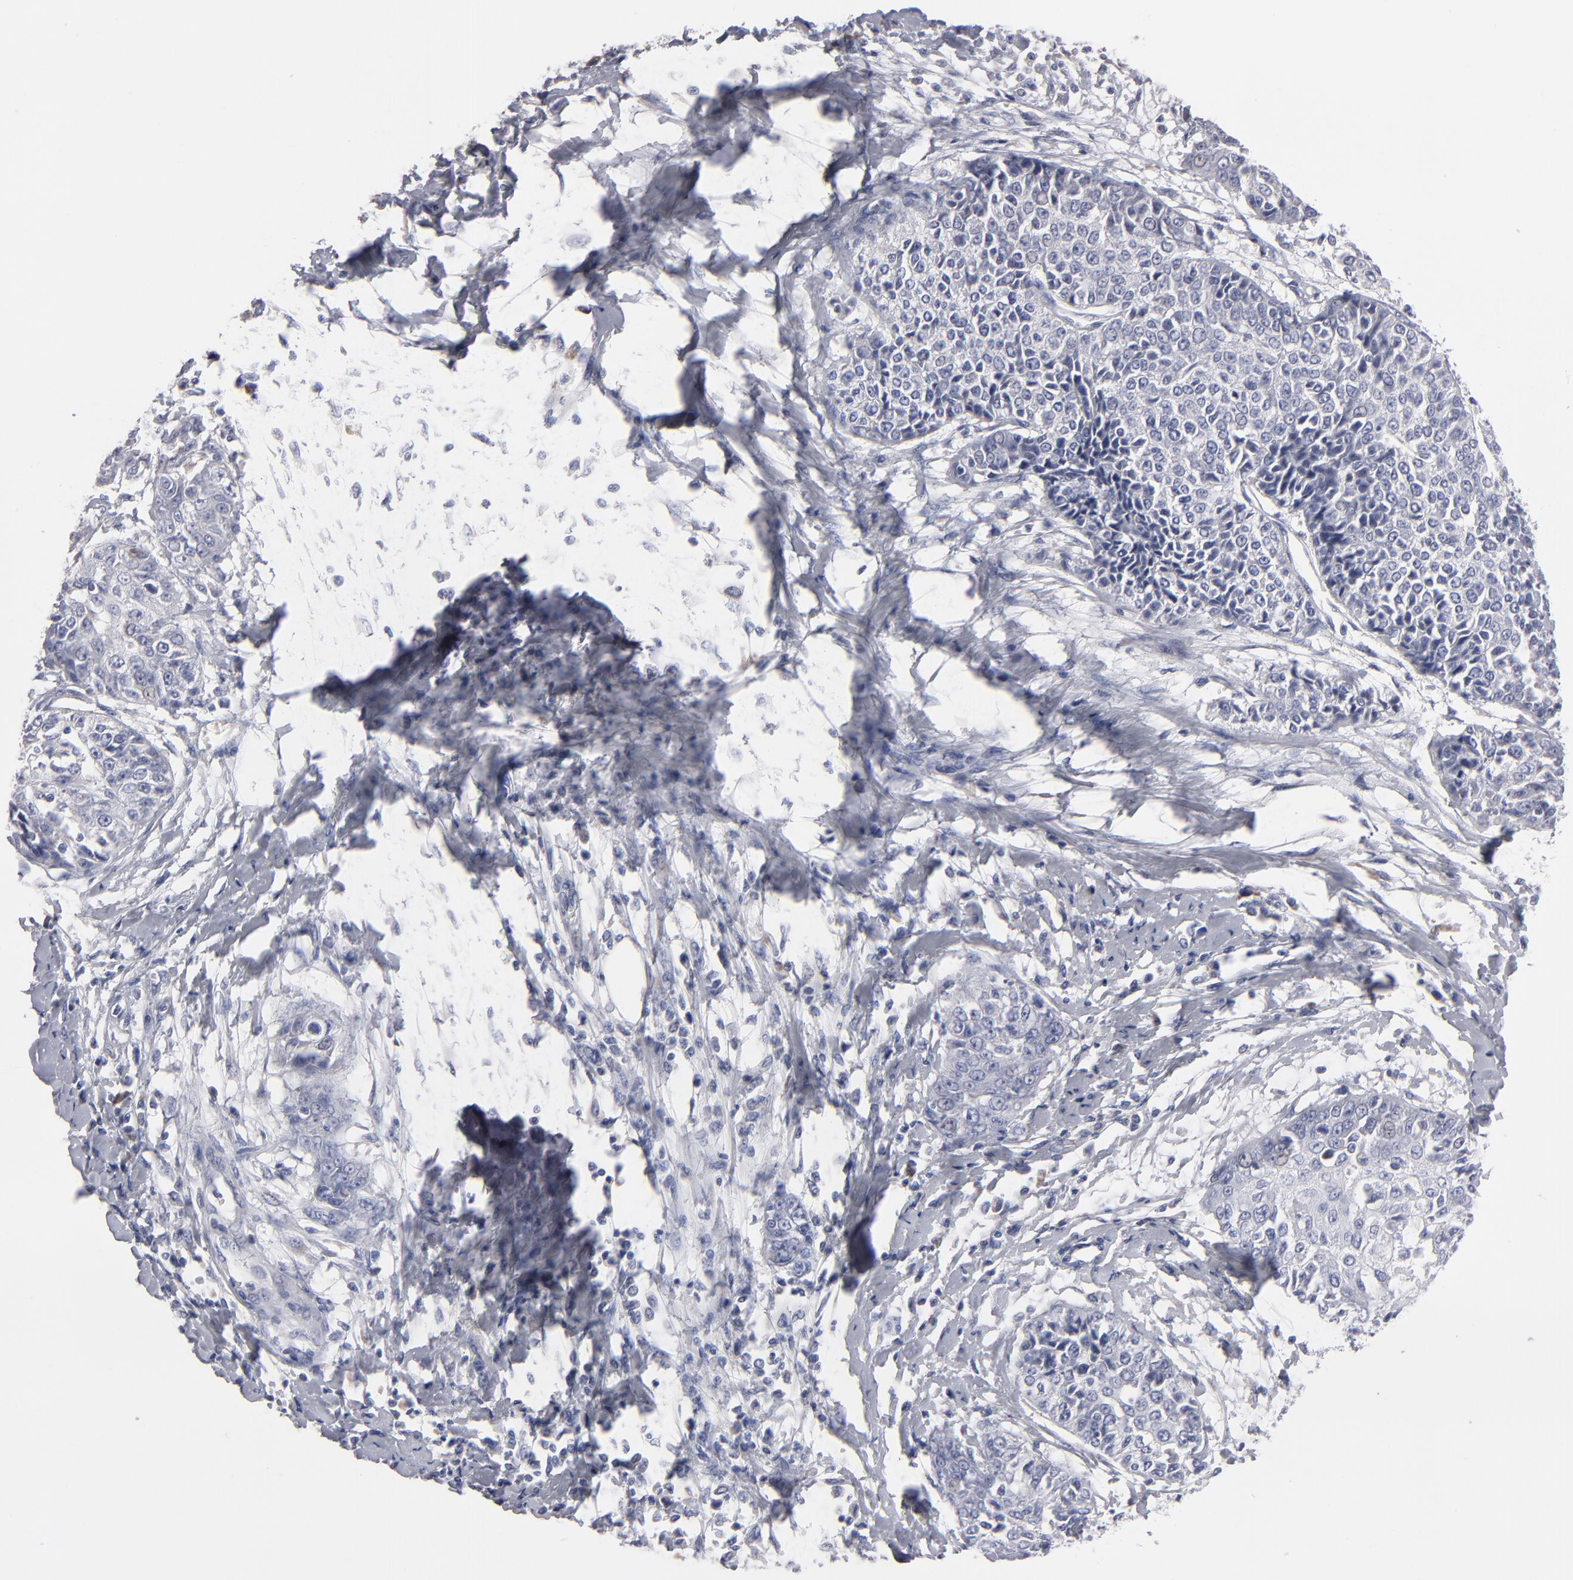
{"staining": {"intensity": "negative", "quantity": "none", "location": "none"}, "tissue": "cervical cancer", "cell_type": "Tumor cells", "image_type": "cancer", "snomed": [{"axis": "morphology", "description": "Squamous cell carcinoma, NOS"}, {"axis": "topography", "description": "Cervix"}], "caption": "A micrograph of squamous cell carcinoma (cervical) stained for a protein exhibits no brown staining in tumor cells. (Brightfield microscopy of DAB (3,3'-diaminobenzidine) immunohistochemistry (IHC) at high magnification).", "gene": "CCDC80", "patient": {"sex": "female", "age": 64}}